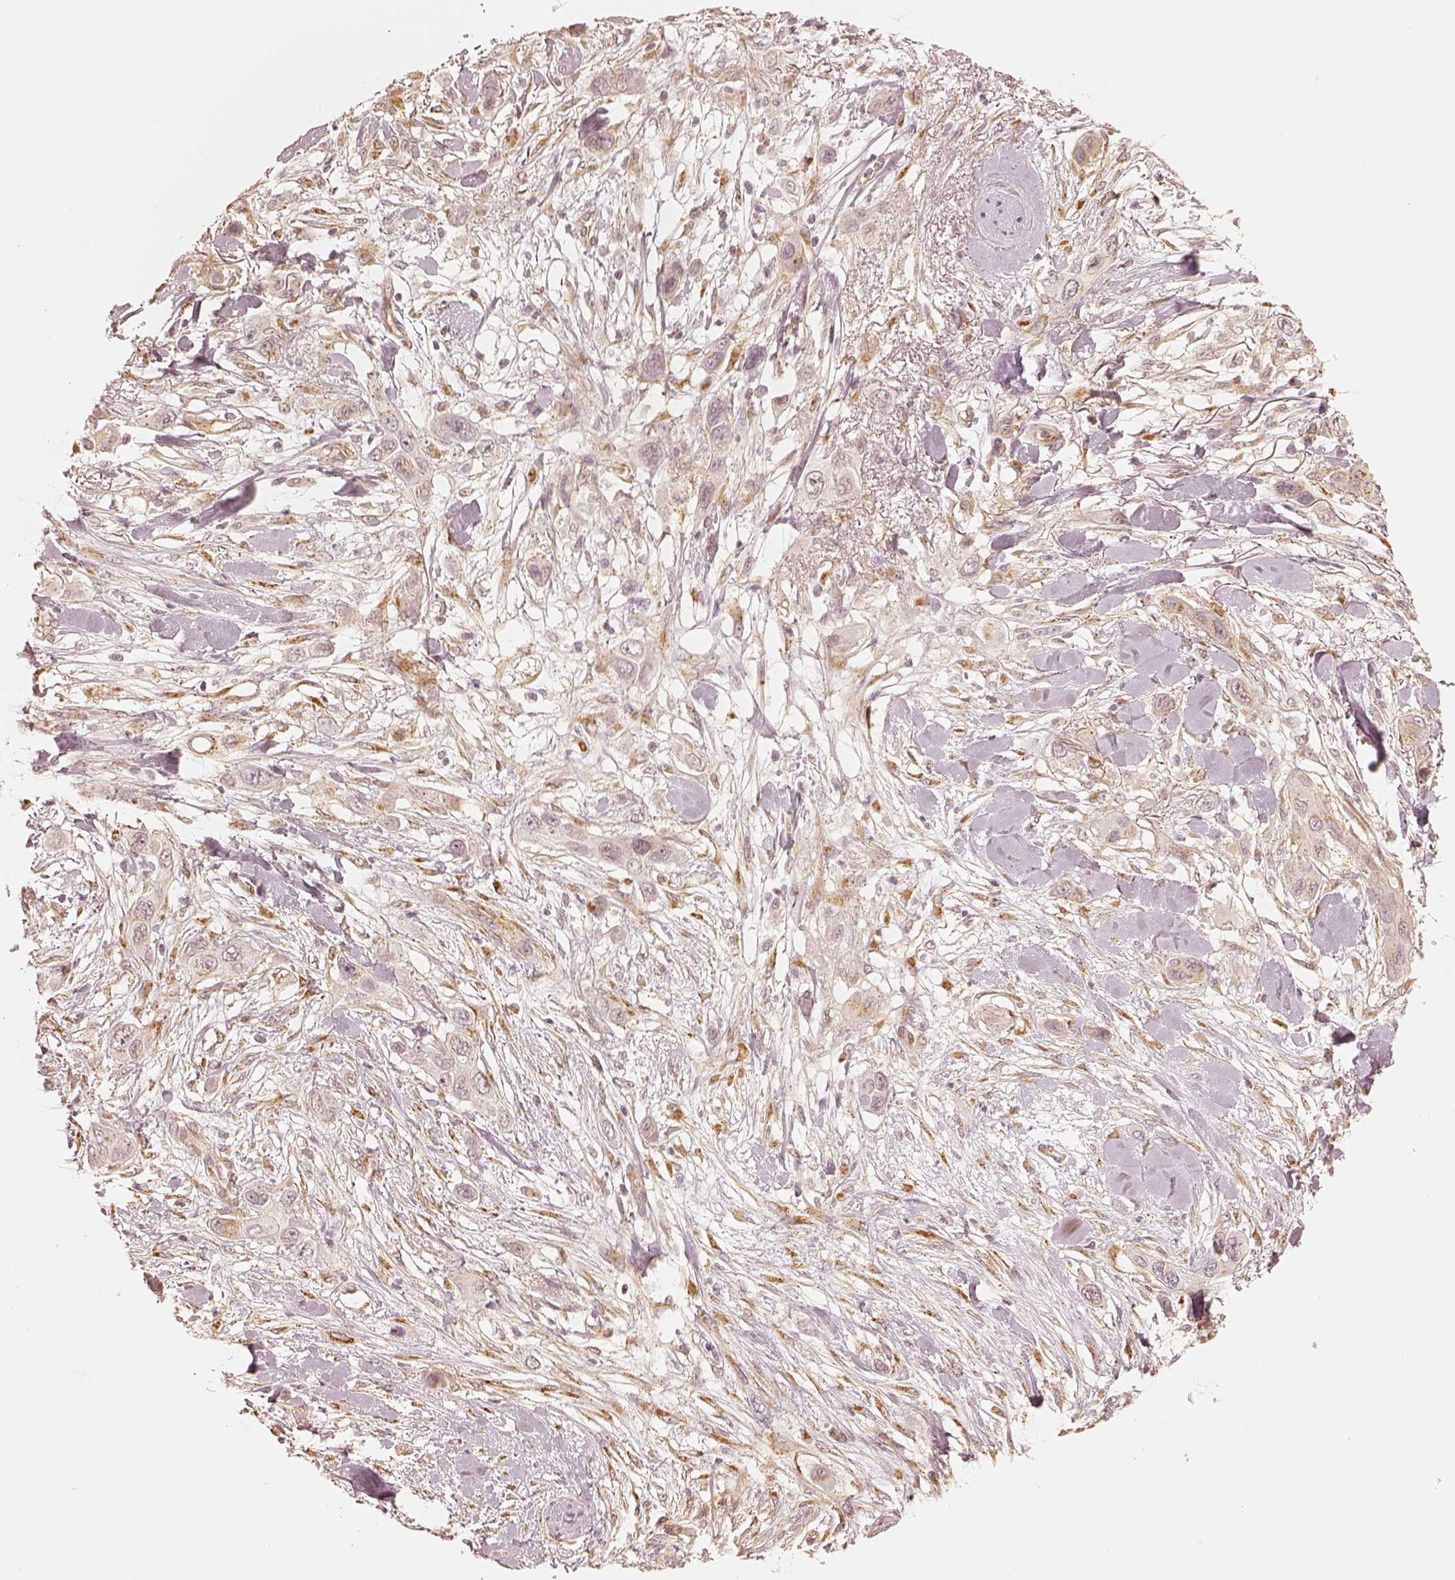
{"staining": {"intensity": "negative", "quantity": "none", "location": "none"}, "tissue": "skin cancer", "cell_type": "Tumor cells", "image_type": "cancer", "snomed": [{"axis": "morphology", "description": "Squamous cell carcinoma, NOS"}, {"axis": "topography", "description": "Skin"}], "caption": "Immunohistochemistry (IHC) histopathology image of human squamous cell carcinoma (skin) stained for a protein (brown), which shows no positivity in tumor cells.", "gene": "GORASP2", "patient": {"sex": "male", "age": 79}}